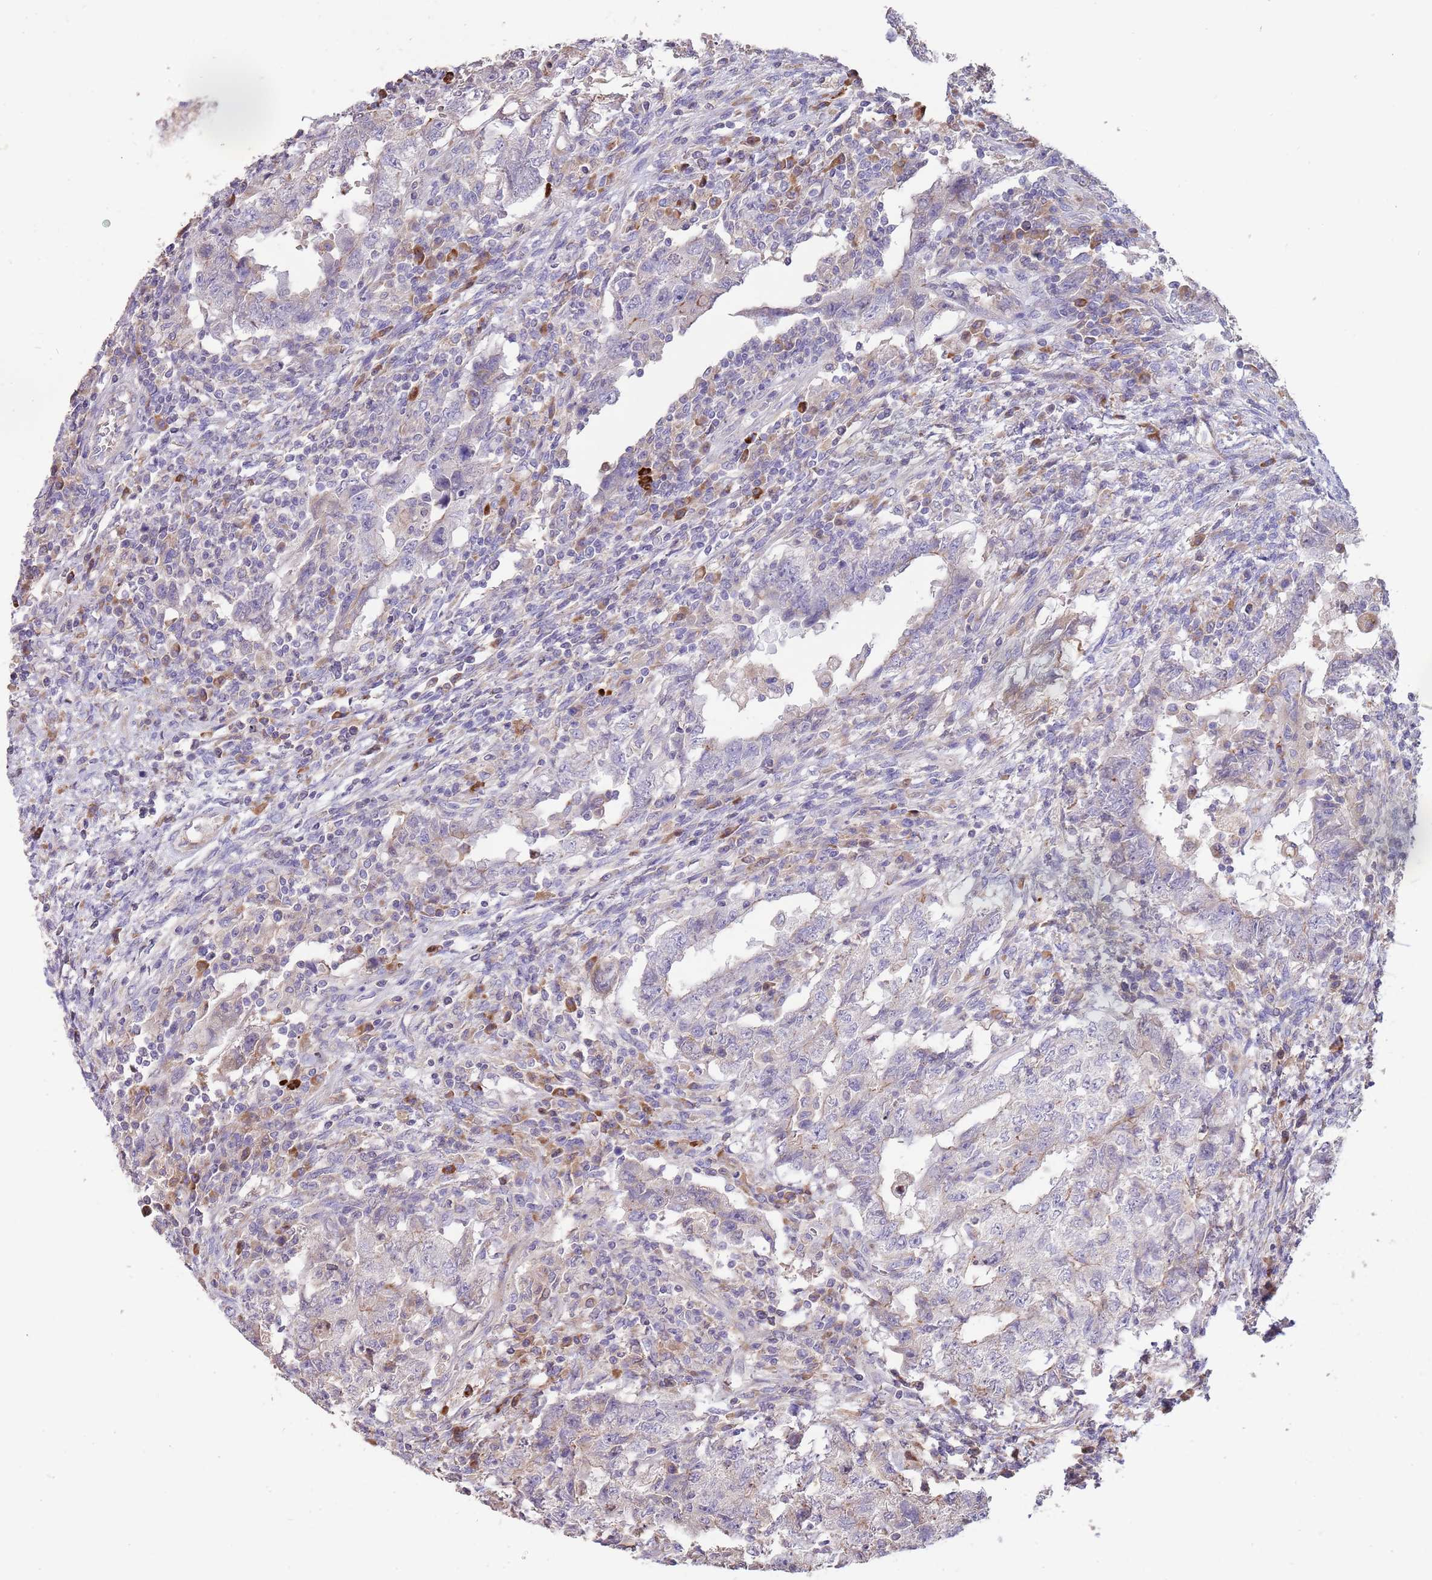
{"staining": {"intensity": "negative", "quantity": "none", "location": "none"}, "tissue": "testis cancer", "cell_type": "Tumor cells", "image_type": "cancer", "snomed": [{"axis": "morphology", "description": "Carcinoma, Embryonal, NOS"}, {"axis": "topography", "description": "Testis"}], "caption": "Micrograph shows no significant protein expression in tumor cells of testis cancer (embryonal carcinoma).", "gene": "SUSD1", "patient": {"sex": "male", "age": 26}}